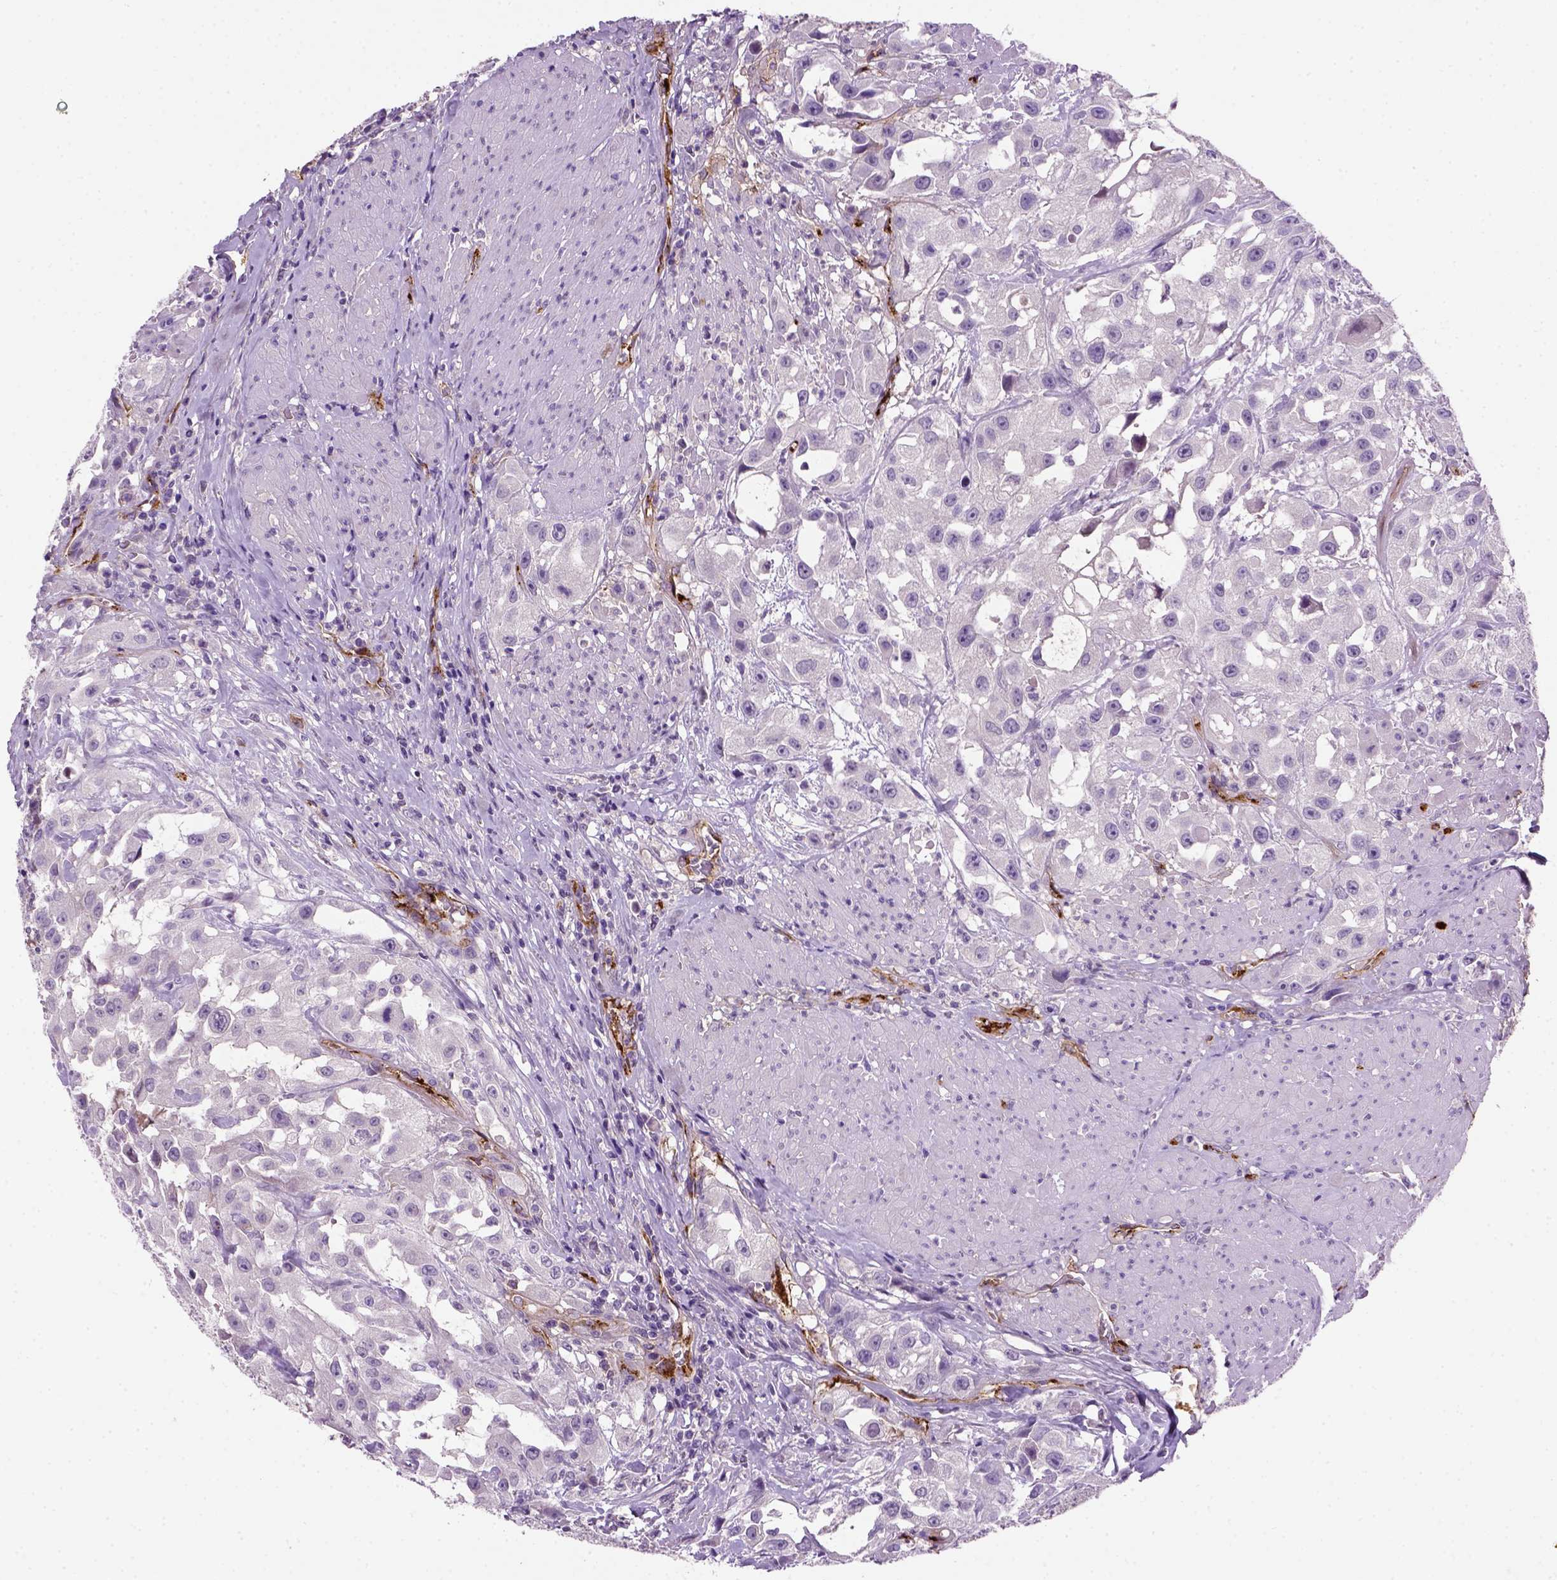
{"staining": {"intensity": "negative", "quantity": "none", "location": "none"}, "tissue": "urothelial cancer", "cell_type": "Tumor cells", "image_type": "cancer", "snomed": [{"axis": "morphology", "description": "Urothelial carcinoma, High grade"}, {"axis": "topography", "description": "Urinary bladder"}], "caption": "Immunohistochemistry photomicrograph of neoplastic tissue: urothelial cancer stained with DAB displays no significant protein staining in tumor cells.", "gene": "VWF", "patient": {"sex": "male", "age": 79}}